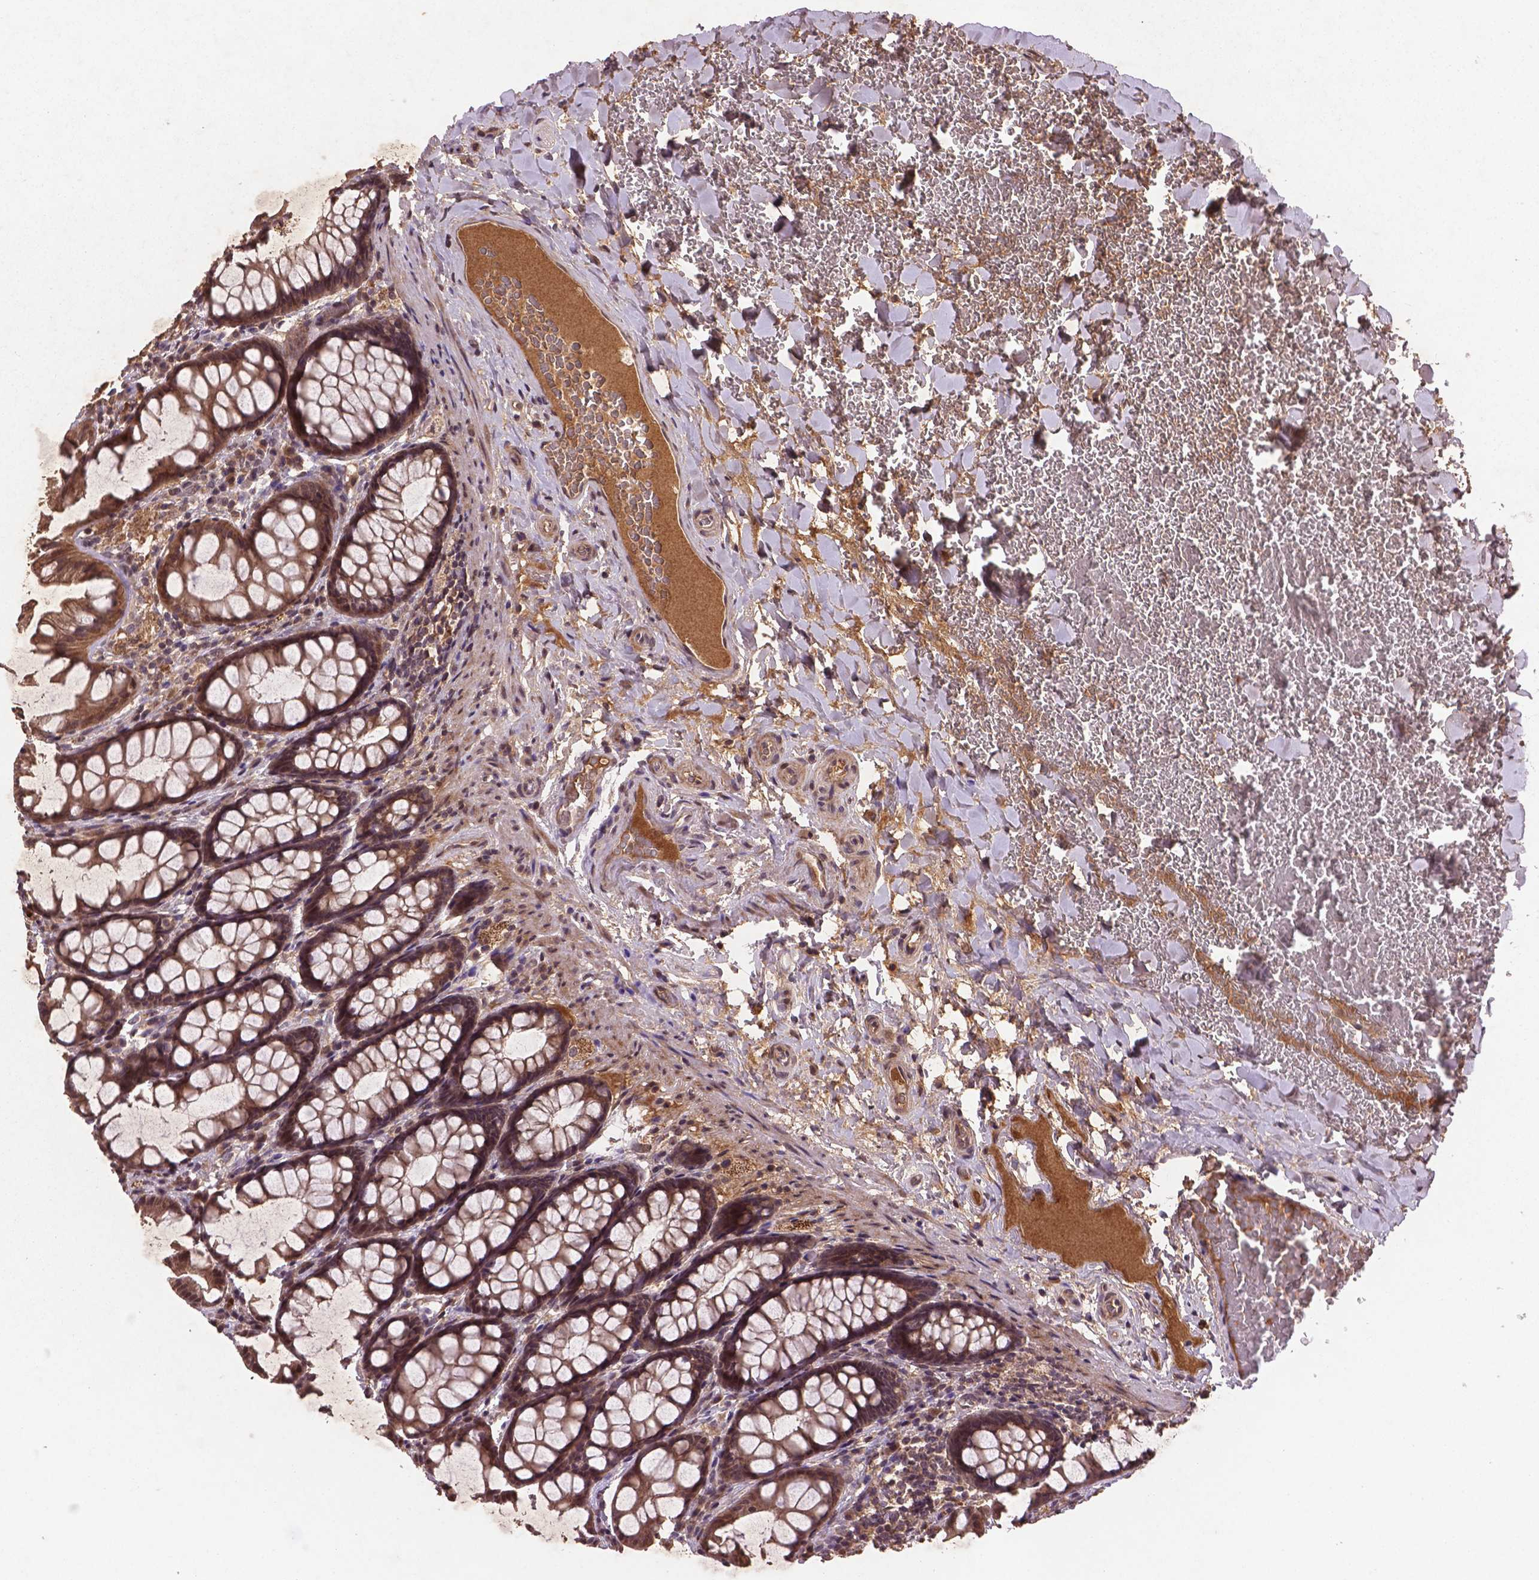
{"staining": {"intensity": "weak", "quantity": ">75%", "location": "cytoplasmic/membranous"}, "tissue": "colon", "cell_type": "Endothelial cells", "image_type": "normal", "snomed": [{"axis": "morphology", "description": "Normal tissue, NOS"}, {"axis": "topography", "description": "Colon"}], "caption": "Protein staining of normal colon shows weak cytoplasmic/membranous expression in approximately >75% of endothelial cells.", "gene": "NIPAL2", "patient": {"sex": "male", "age": 47}}